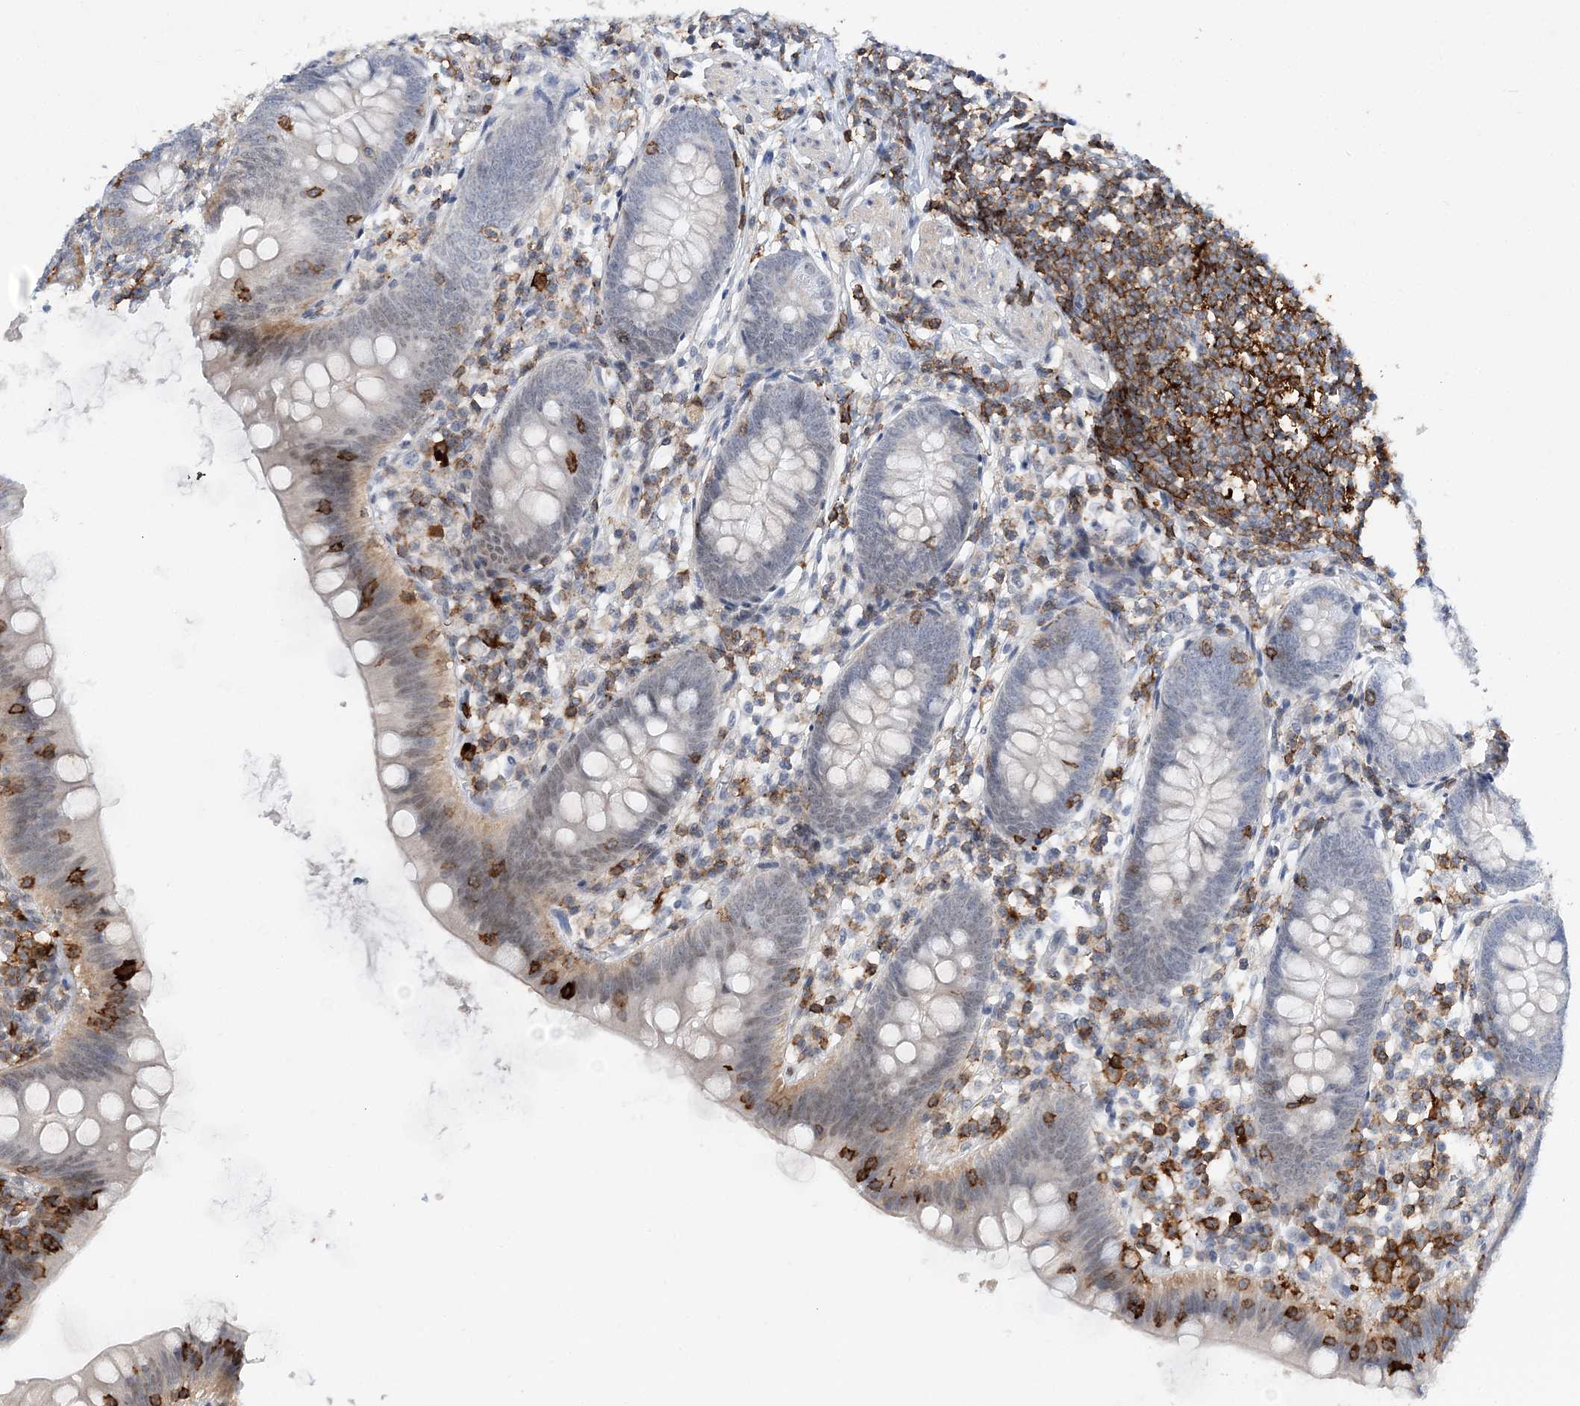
{"staining": {"intensity": "weak", "quantity": "<25%", "location": "nuclear"}, "tissue": "appendix", "cell_type": "Glandular cells", "image_type": "normal", "snomed": [{"axis": "morphology", "description": "Normal tissue, NOS"}, {"axis": "topography", "description": "Appendix"}], "caption": "Glandular cells are negative for protein expression in benign human appendix. (Immunohistochemistry (ihc), brightfield microscopy, high magnification).", "gene": "PRMT9", "patient": {"sex": "female", "age": 62}}